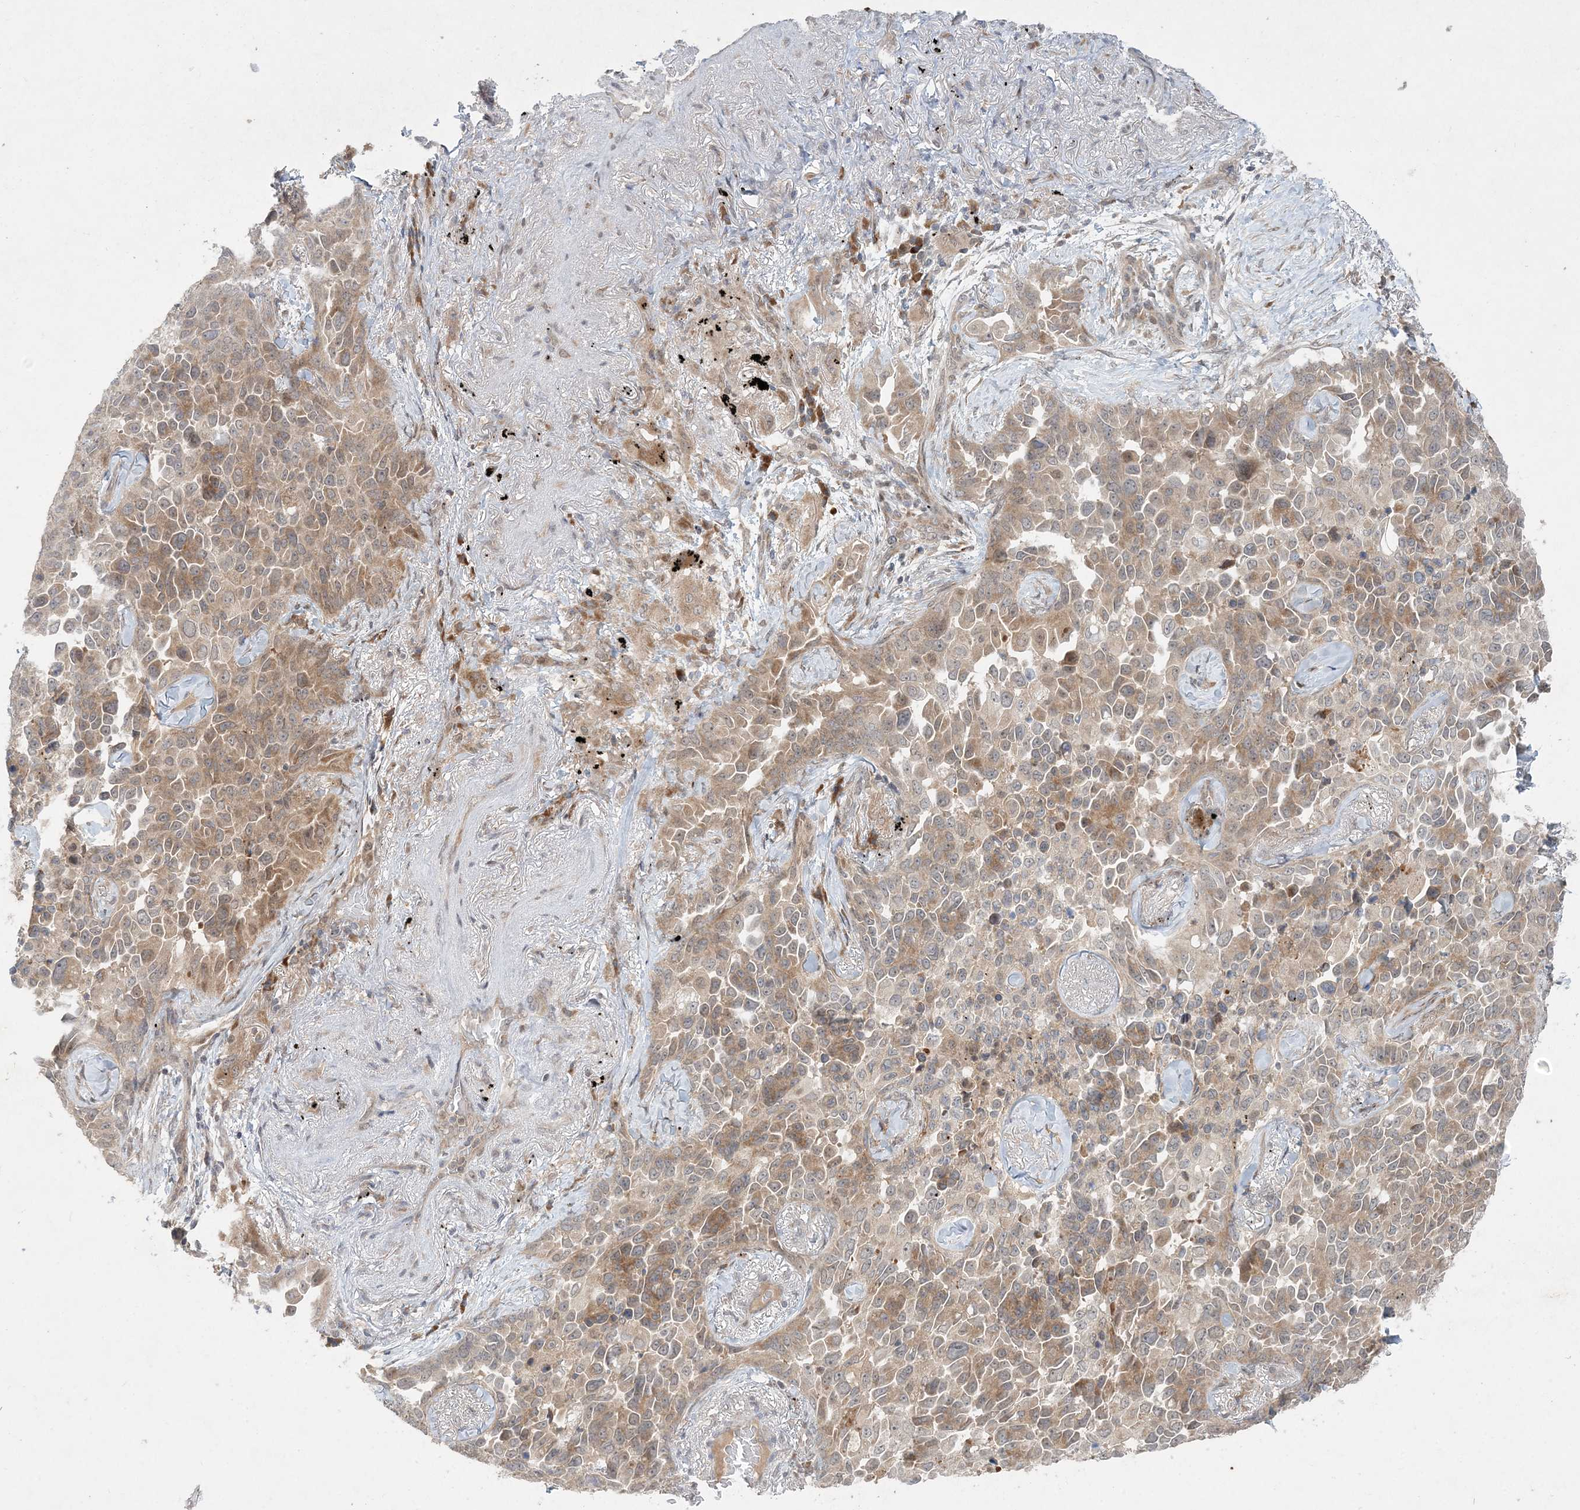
{"staining": {"intensity": "moderate", "quantity": "25%-75%", "location": "cytoplasmic/membranous"}, "tissue": "lung cancer", "cell_type": "Tumor cells", "image_type": "cancer", "snomed": [{"axis": "morphology", "description": "Adenocarcinoma, NOS"}, {"axis": "topography", "description": "Lung"}], "caption": "An image of human lung cancer stained for a protein exhibits moderate cytoplasmic/membranous brown staining in tumor cells. Using DAB (3,3'-diaminobenzidine) (brown) and hematoxylin (blue) stains, captured at high magnification using brightfield microscopy.", "gene": "UBR3", "patient": {"sex": "female", "age": 67}}